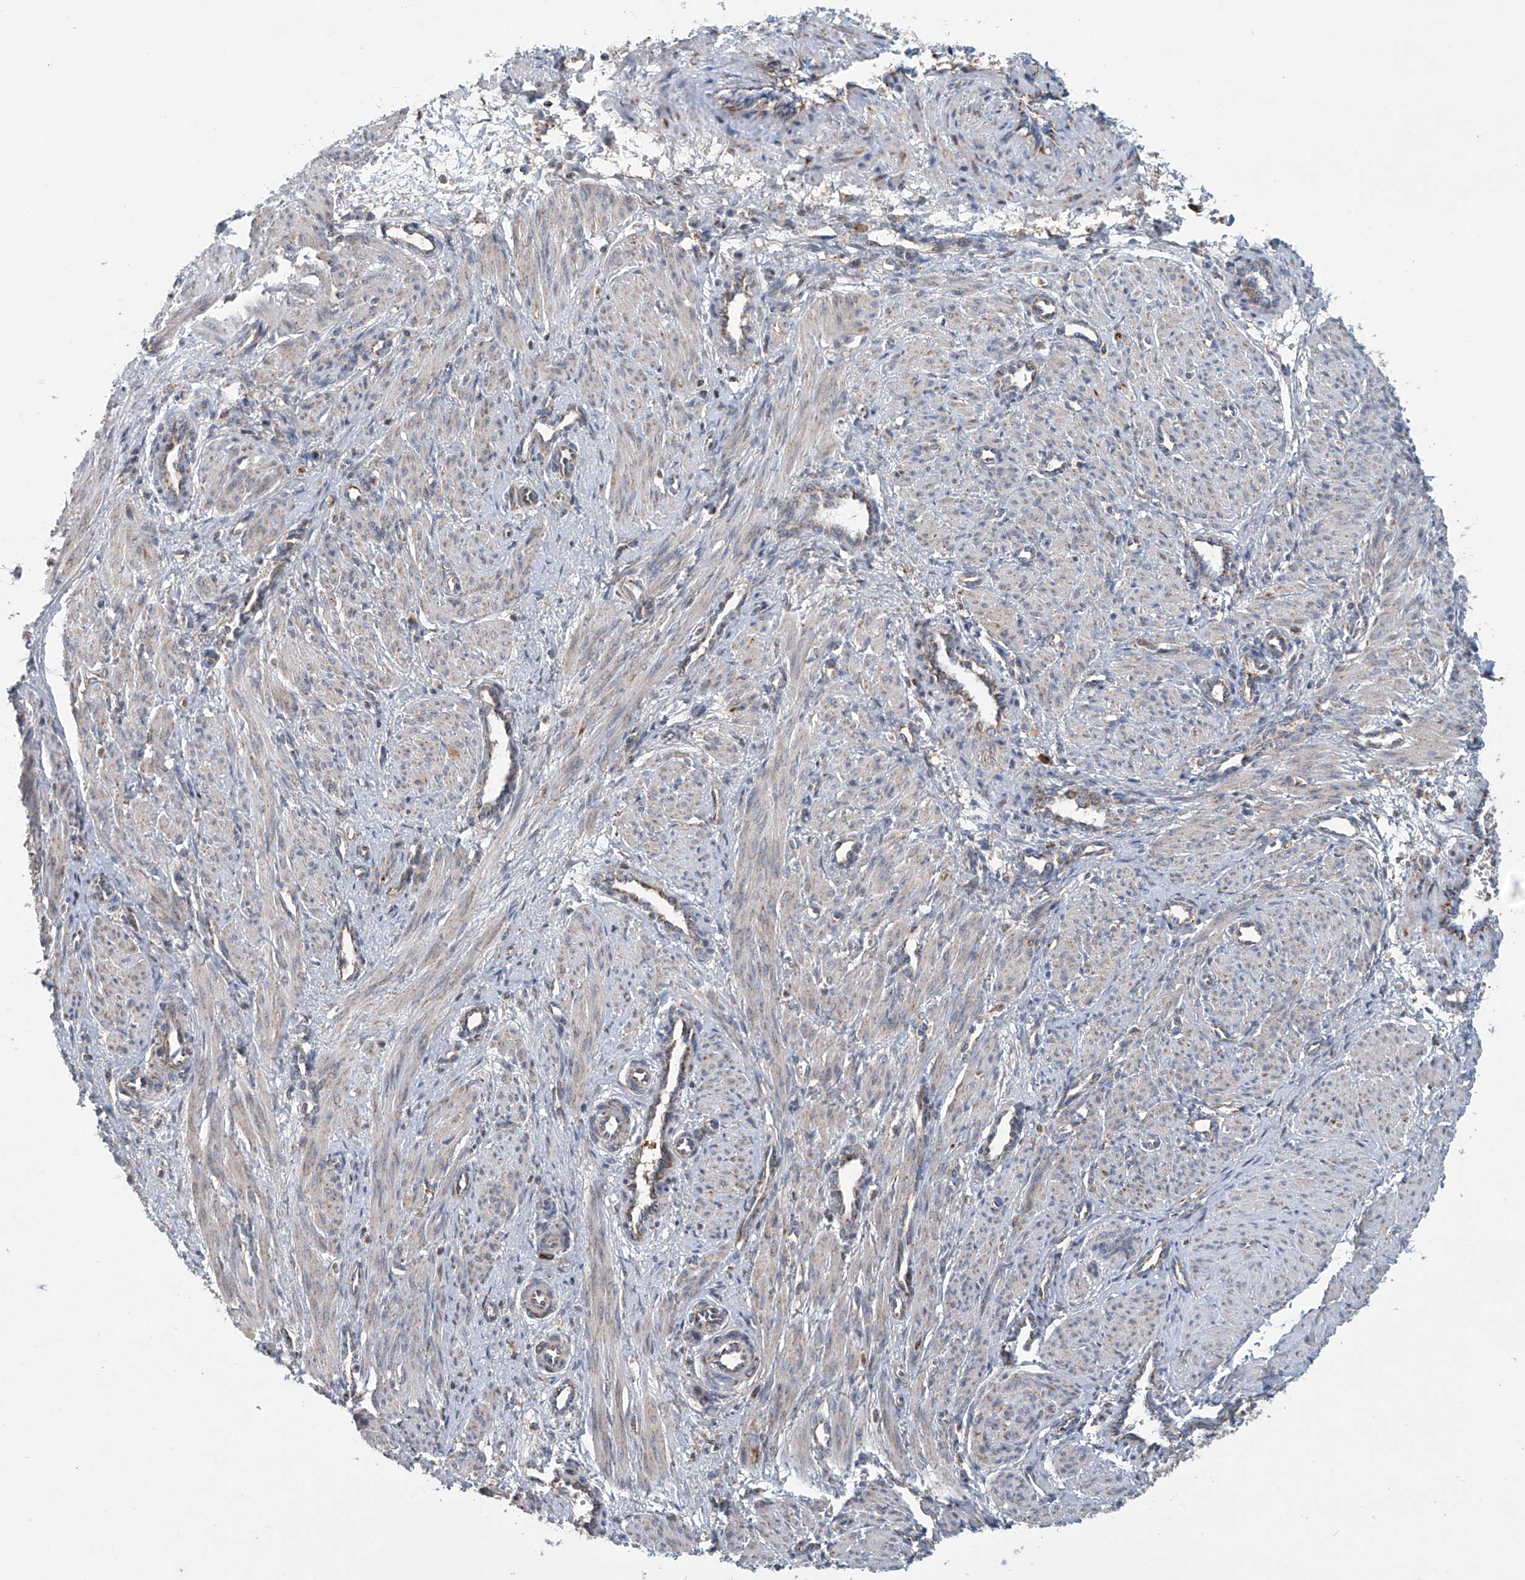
{"staining": {"intensity": "weak", "quantity": "<25%", "location": "cytoplasmic/membranous"}, "tissue": "smooth muscle", "cell_type": "Smooth muscle cells", "image_type": "normal", "snomed": [{"axis": "morphology", "description": "Normal tissue, NOS"}, {"axis": "topography", "description": "Endometrium"}], "caption": "Immunohistochemical staining of normal human smooth muscle shows no significant staining in smooth muscle cells.", "gene": "COMMD1", "patient": {"sex": "female", "age": 33}}